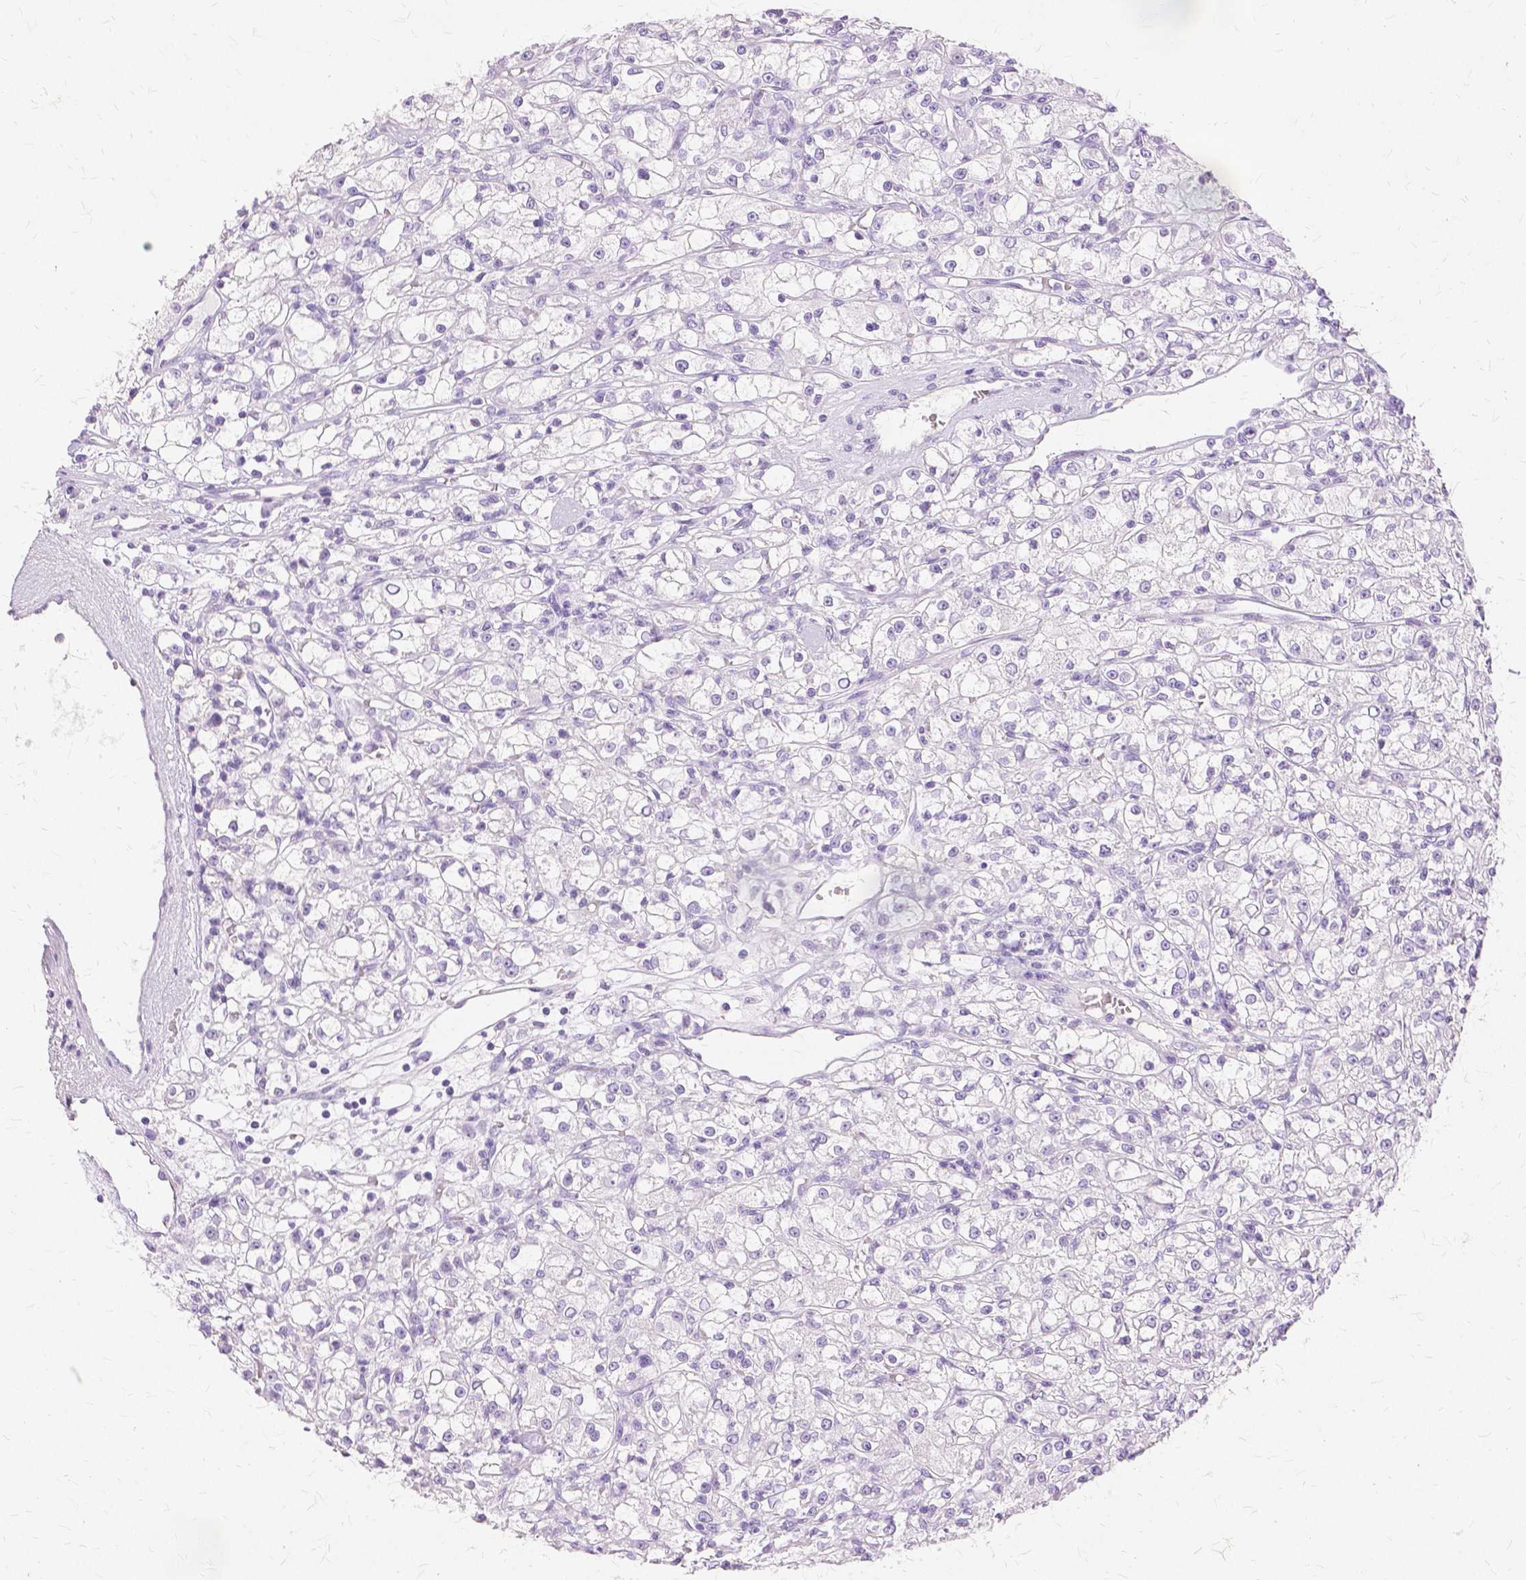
{"staining": {"intensity": "negative", "quantity": "none", "location": "none"}, "tissue": "renal cancer", "cell_type": "Tumor cells", "image_type": "cancer", "snomed": [{"axis": "morphology", "description": "Adenocarcinoma, NOS"}, {"axis": "topography", "description": "Kidney"}], "caption": "Image shows no protein staining in tumor cells of renal adenocarcinoma tissue.", "gene": "TGM1", "patient": {"sex": "female", "age": 59}}